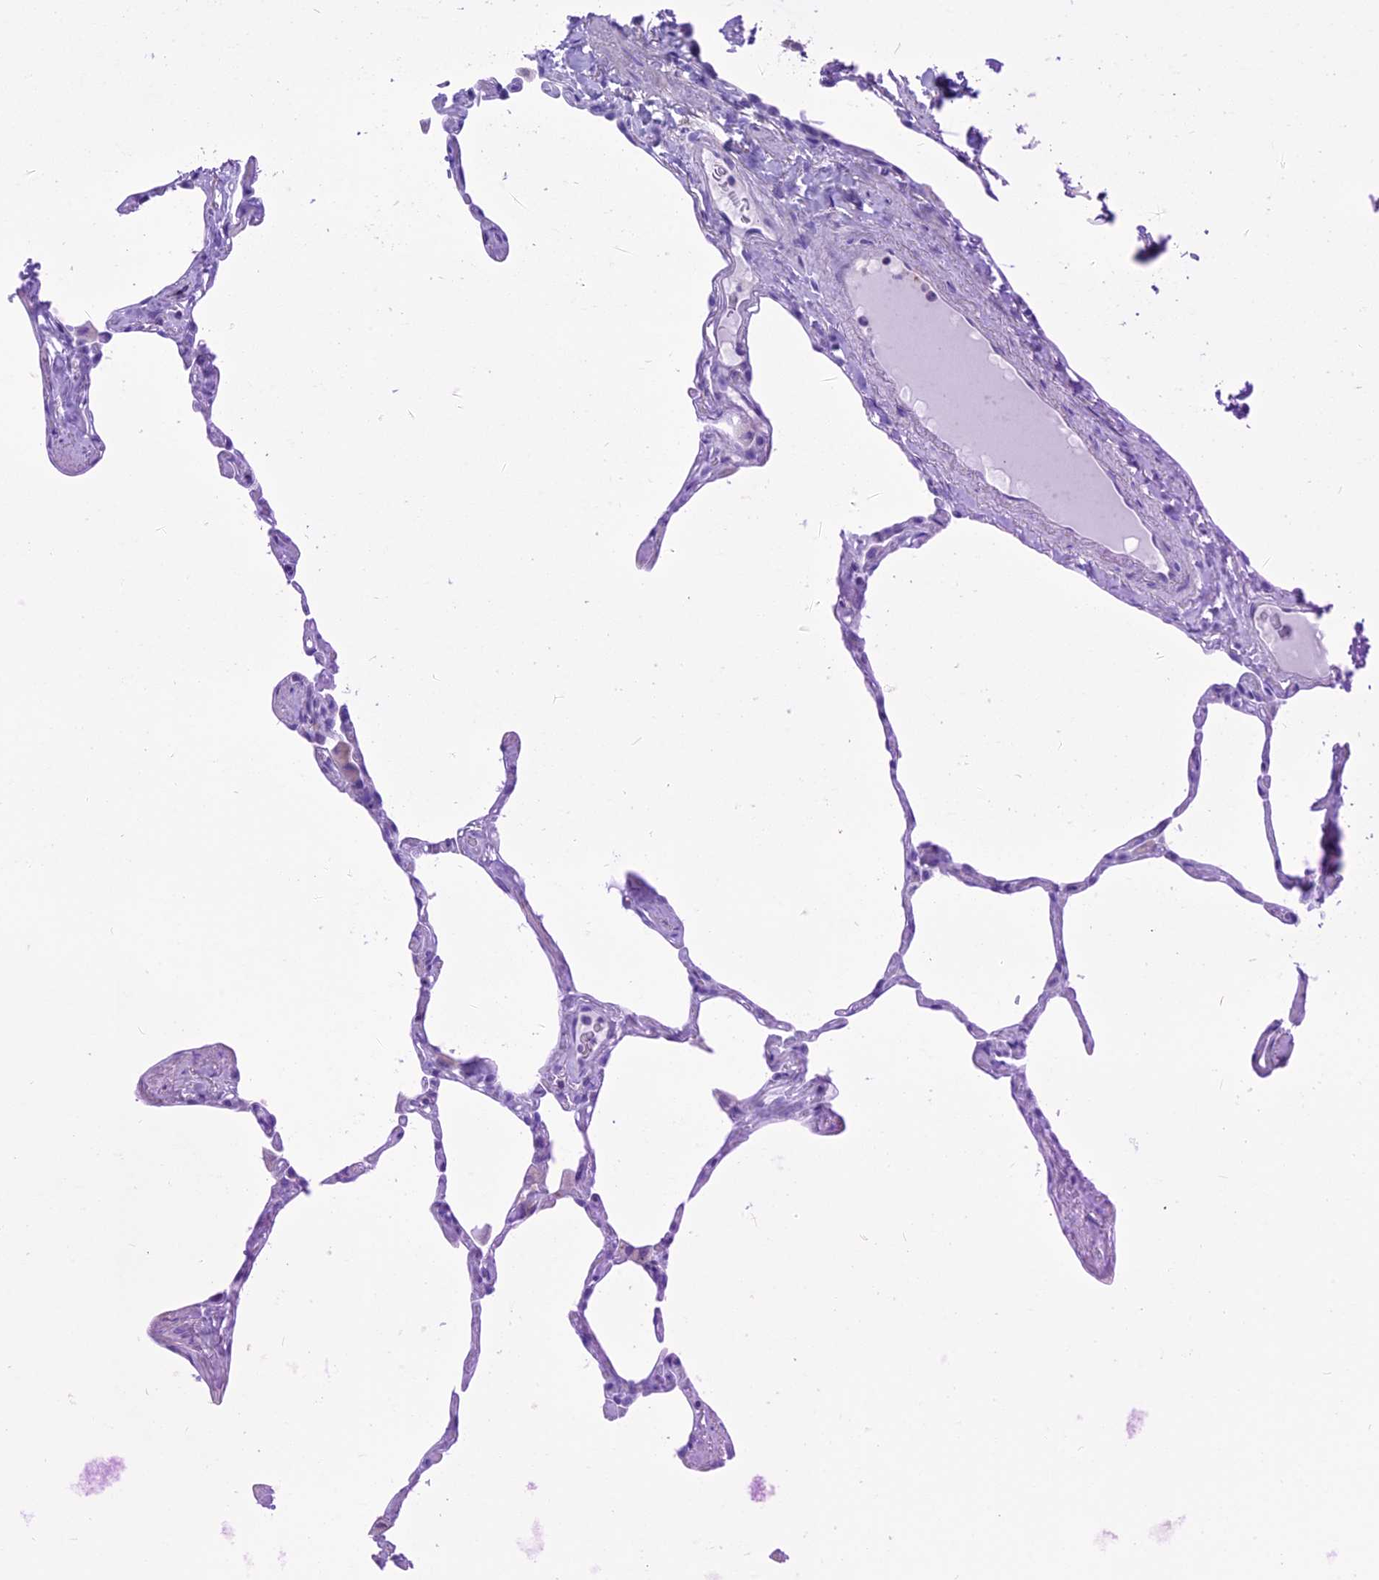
{"staining": {"intensity": "negative", "quantity": "none", "location": "none"}, "tissue": "lung", "cell_type": "Alveolar cells", "image_type": "normal", "snomed": [{"axis": "morphology", "description": "Normal tissue, NOS"}, {"axis": "topography", "description": "Lung"}], "caption": "Immunohistochemistry photomicrograph of normal human lung stained for a protein (brown), which displays no staining in alveolar cells. (DAB (3,3'-diaminobenzidine) immunohistochemistry (IHC), high magnification).", "gene": "GLYATL1B", "patient": {"sex": "male", "age": 65}}